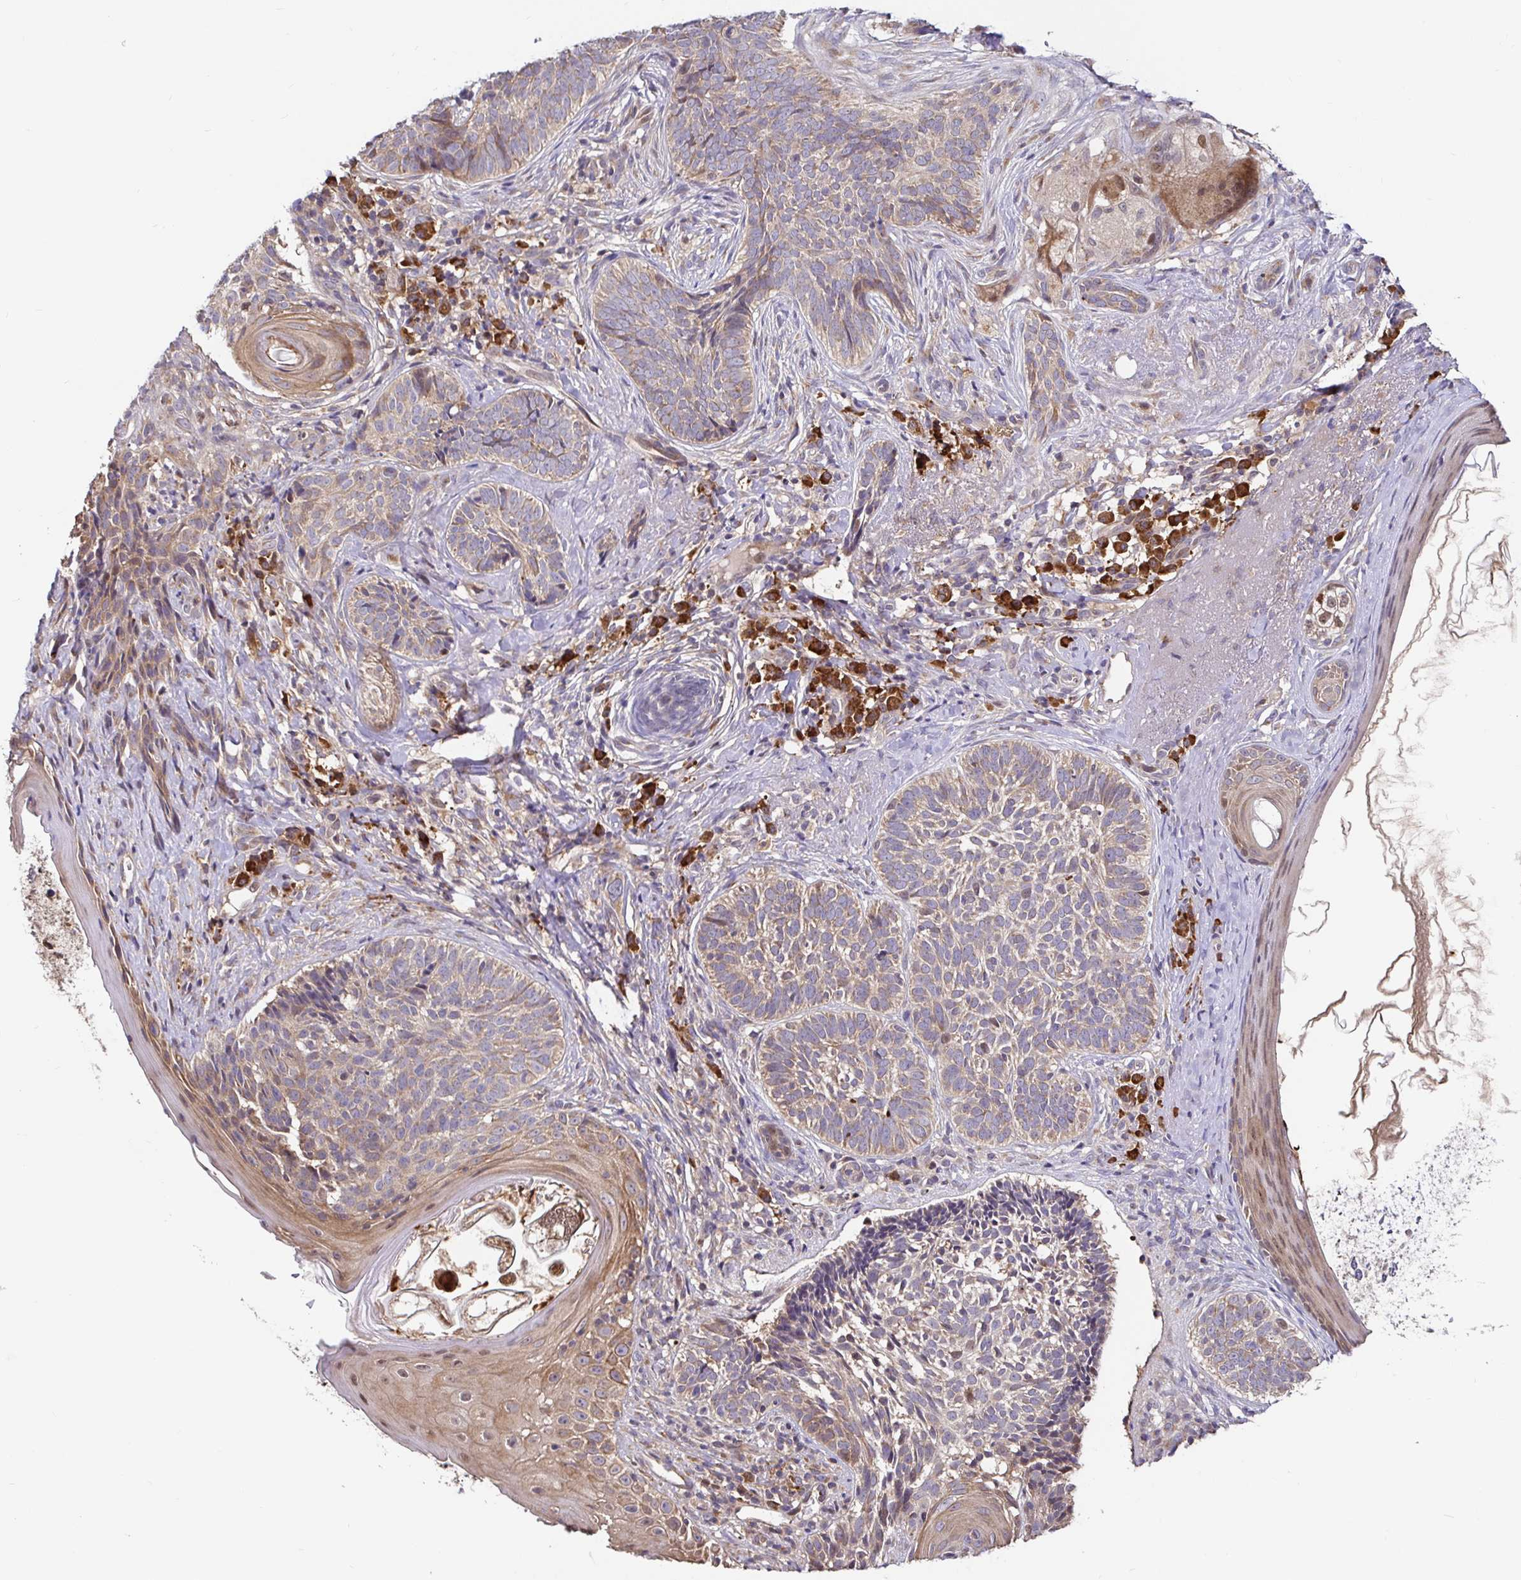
{"staining": {"intensity": "weak", "quantity": ">75%", "location": "cytoplasmic/membranous"}, "tissue": "skin cancer", "cell_type": "Tumor cells", "image_type": "cancer", "snomed": [{"axis": "morphology", "description": "Basal cell carcinoma"}, {"axis": "topography", "description": "Skin"}], "caption": "A micrograph of skin cancer stained for a protein shows weak cytoplasmic/membranous brown staining in tumor cells.", "gene": "ELP1", "patient": {"sex": "female", "age": 74}}